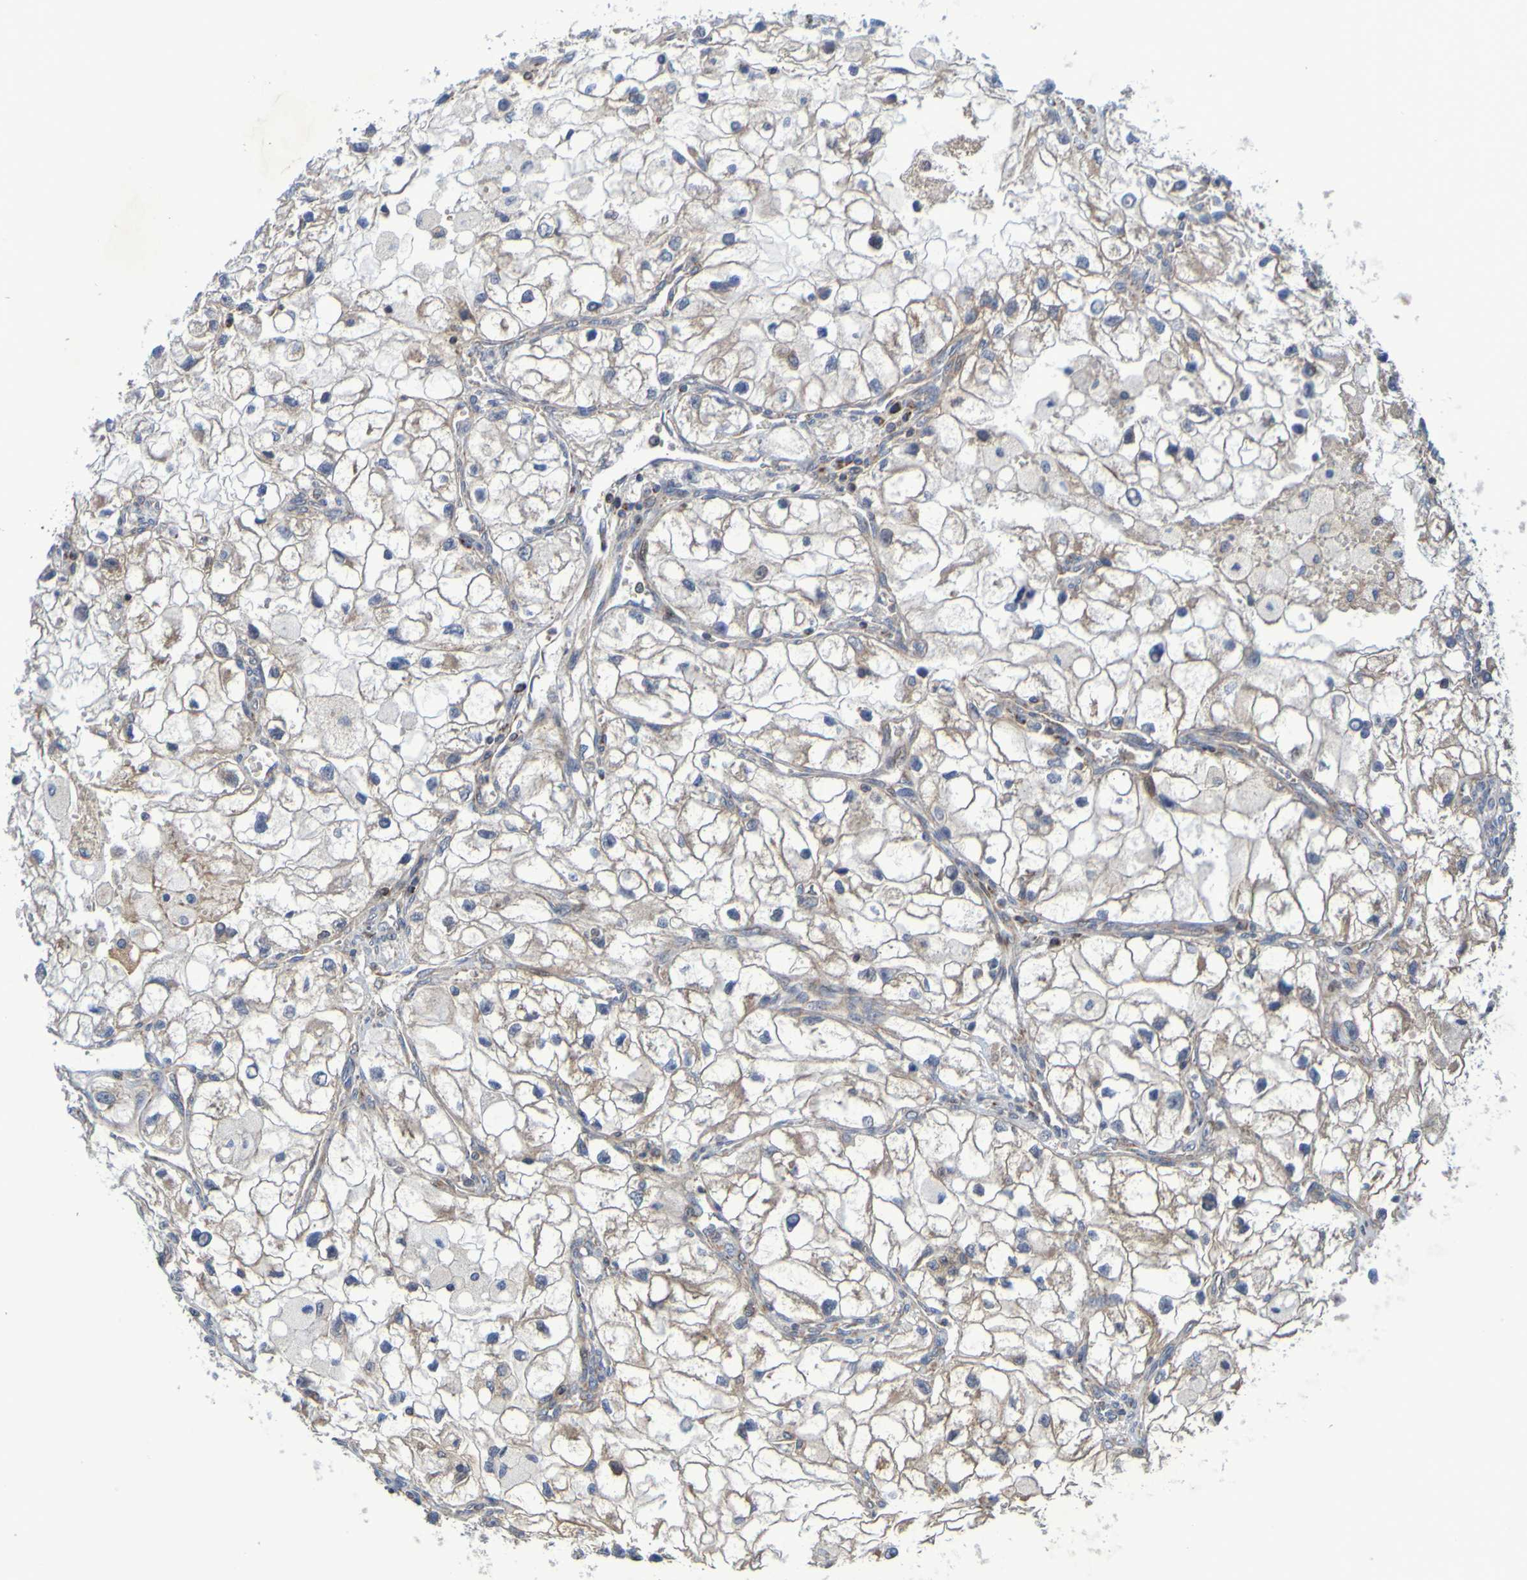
{"staining": {"intensity": "weak", "quantity": ">75%", "location": "cytoplasmic/membranous"}, "tissue": "renal cancer", "cell_type": "Tumor cells", "image_type": "cancer", "snomed": [{"axis": "morphology", "description": "Adenocarcinoma, NOS"}, {"axis": "topography", "description": "Kidney"}], "caption": "Renal adenocarcinoma tissue exhibits weak cytoplasmic/membranous expression in approximately >75% of tumor cells Using DAB (brown) and hematoxylin (blue) stains, captured at high magnification using brightfield microscopy.", "gene": "CCDC51", "patient": {"sex": "female", "age": 70}}